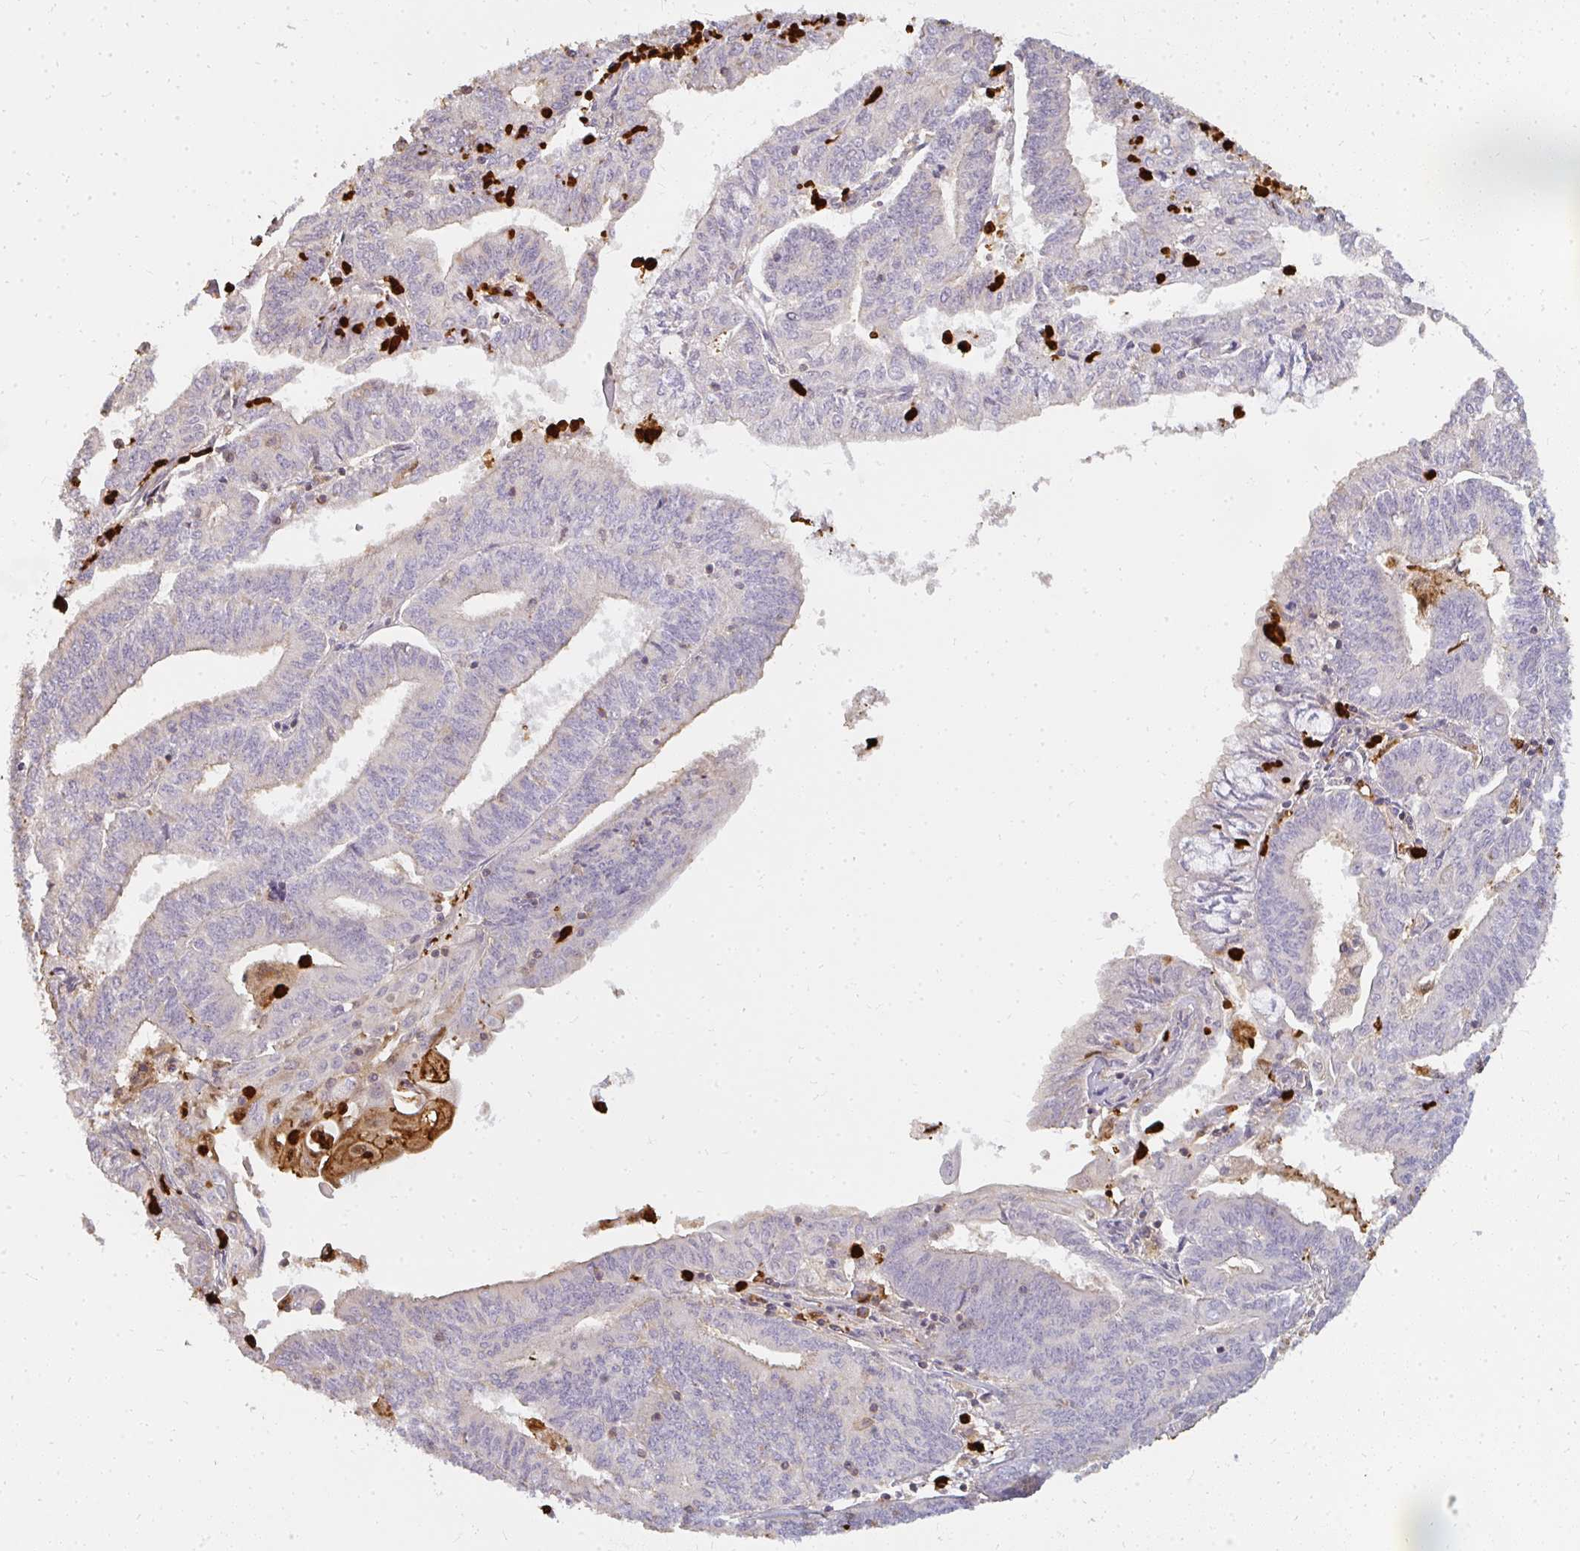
{"staining": {"intensity": "weak", "quantity": "25%-75%", "location": "cytoplasmic/membranous"}, "tissue": "endometrial cancer", "cell_type": "Tumor cells", "image_type": "cancer", "snomed": [{"axis": "morphology", "description": "Adenocarcinoma, NOS"}, {"axis": "topography", "description": "Endometrium"}], "caption": "This is a photomicrograph of immunohistochemistry (IHC) staining of endometrial cancer (adenocarcinoma), which shows weak expression in the cytoplasmic/membranous of tumor cells.", "gene": "CNTRL", "patient": {"sex": "female", "age": 61}}